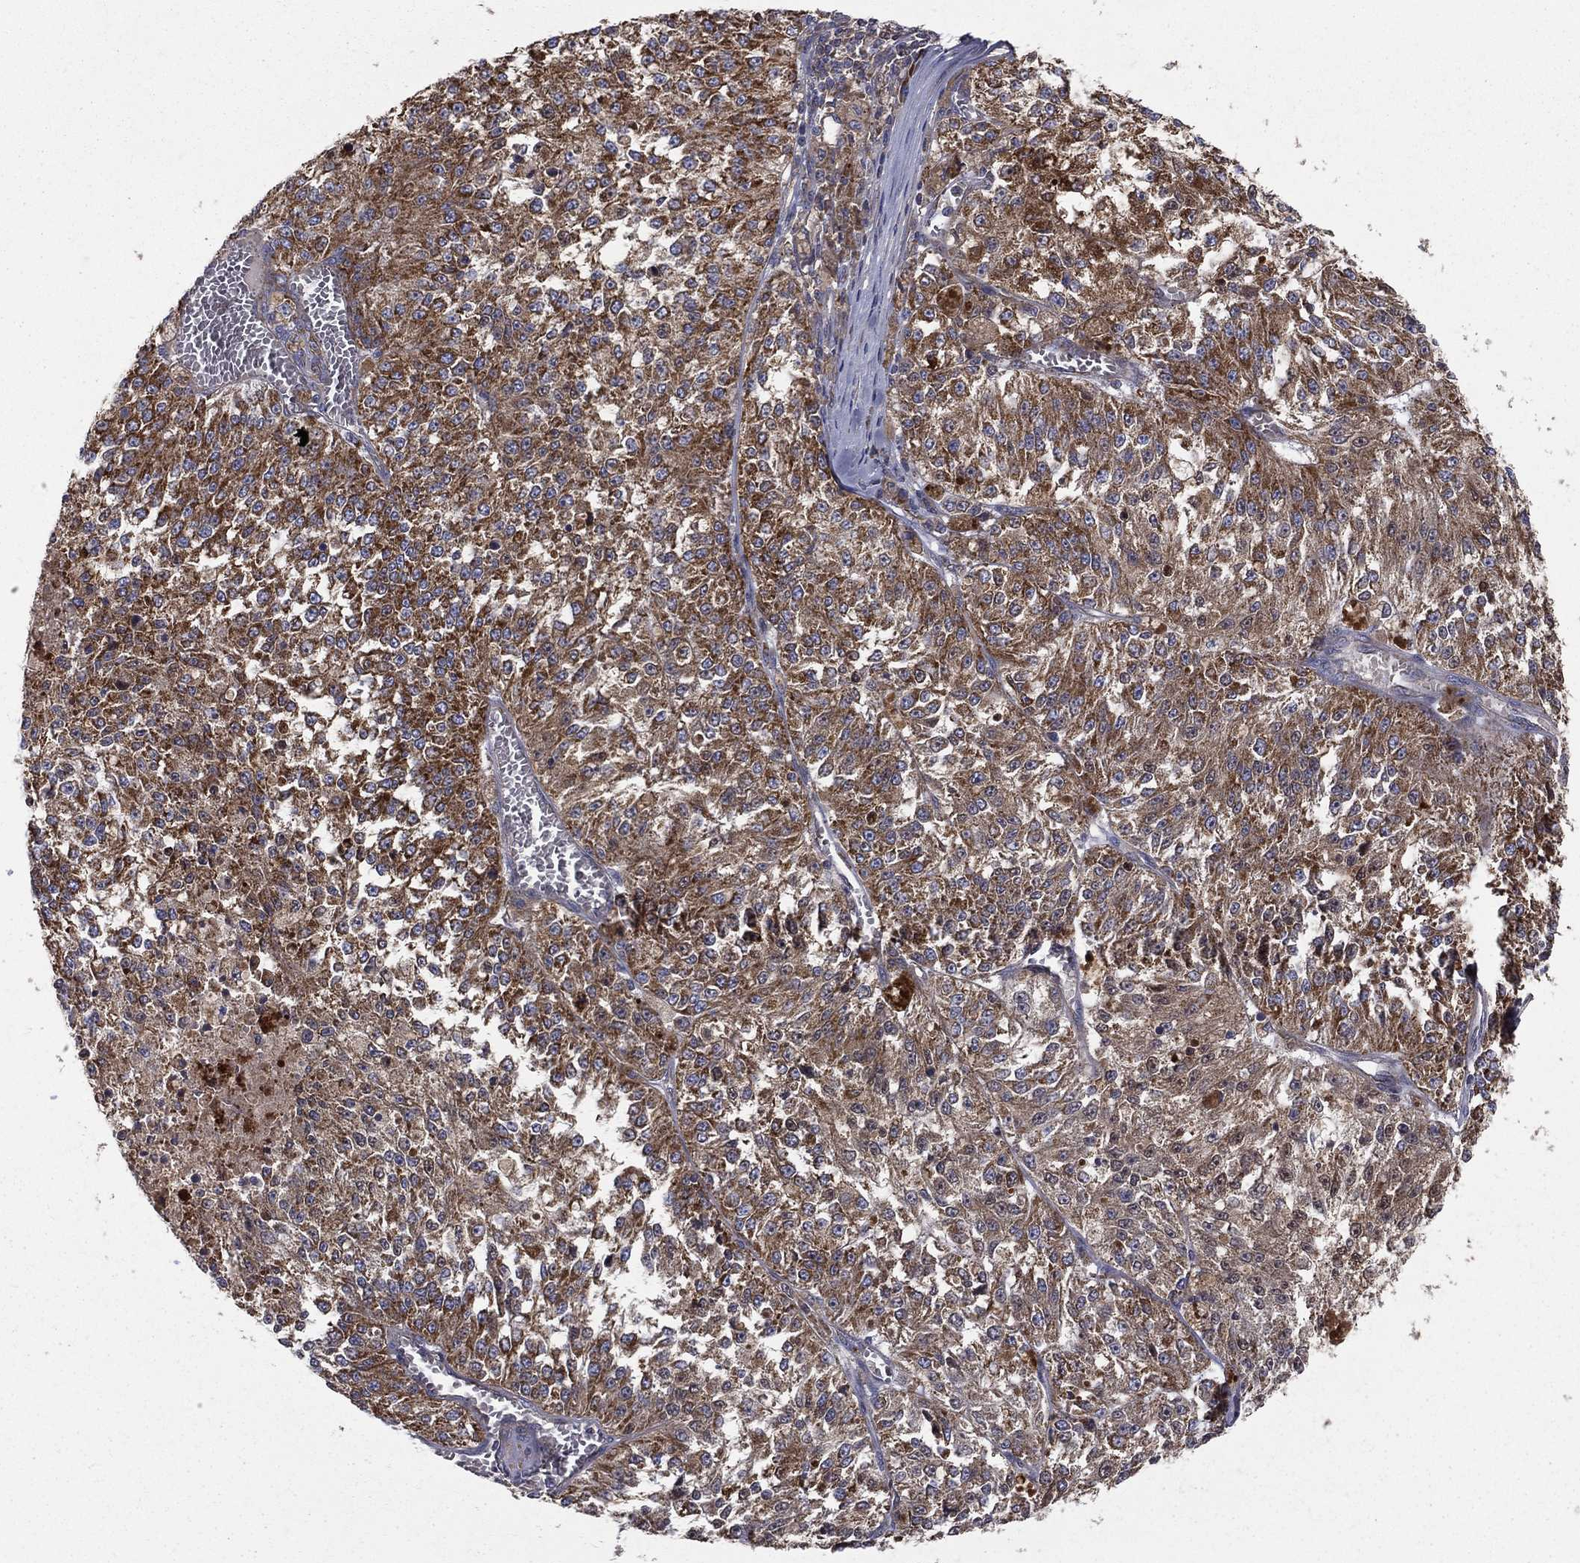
{"staining": {"intensity": "strong", "quantity": ">75%", "location": "cytoplasmic/membranous"}, "tissue": "melanoma", "cell_type": "Tumor cells", "image_type": "cancer", "snomed": [{"axis": "morphology", "description": "Malignant melanoma, Metastatic site"}, {"axis": "topography", "description": "Lymph node"}], "caption": "Immunohistochemical staining of malignant melanoma (metastatic site) displays high levels of strong cytoplasmic/membranous expression in about >75% of tumor cells. Nuclei are stained in blue.", "gene": "MIX23", "patient": {"sex": "female", "age": 64}}